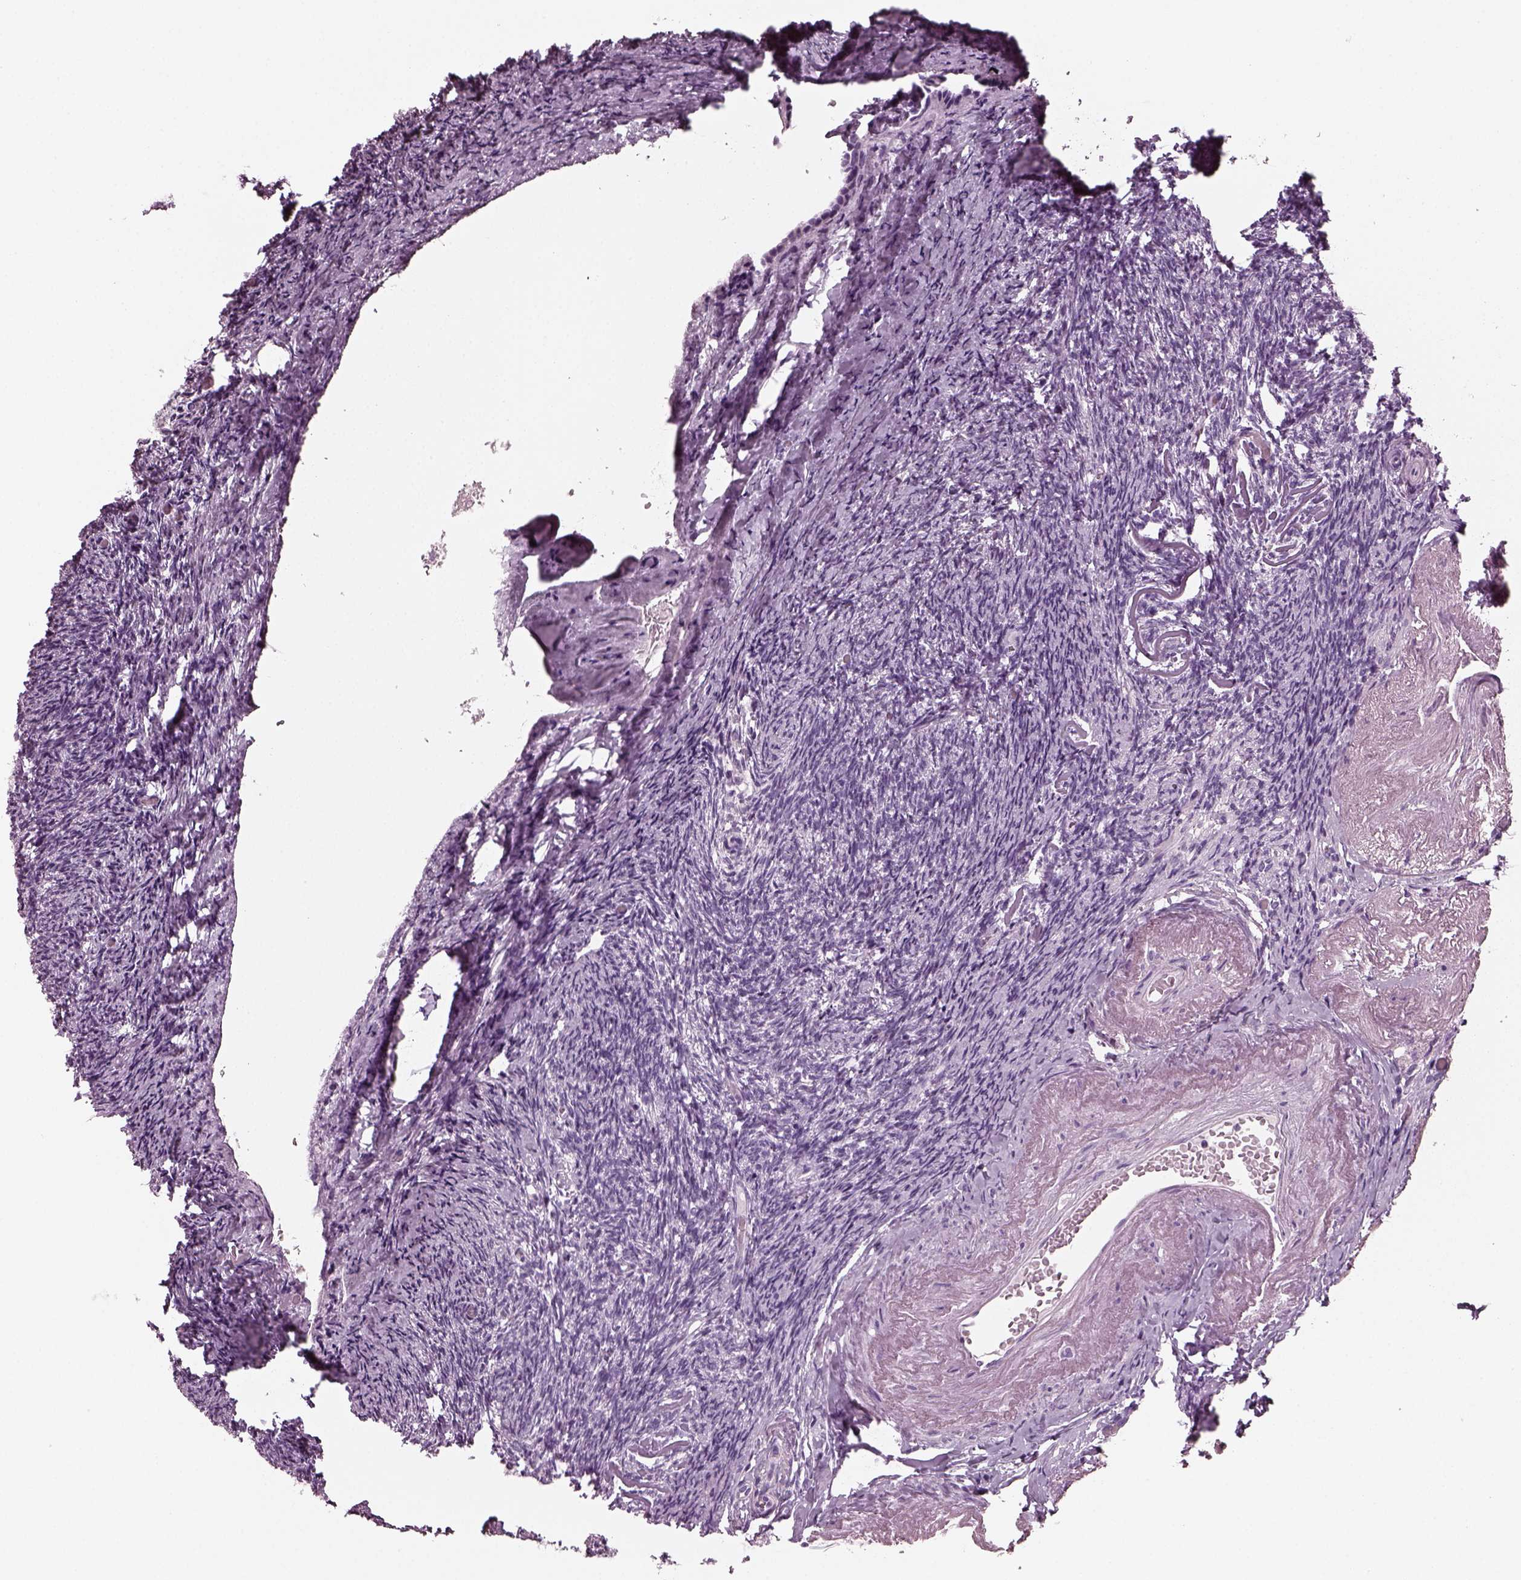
{"staining": {"intensity": "negative", "quantity": "none", "location": "none"}, "tissue": "ovary", "cell_type": "Follicle cells", "image_type": "normal", "snomed": [{"axis": "morphology", "description": "Normal tissue, NOS"}, {"axis": "topography", "description": "Ovary"}], "caption": "High power microscopy image of an immunohistochemistry photomicrograph of normal ovary, revealing no significant staining in follicle cells. Brightfield microscopy of IHC stained with DAB (brown) and hematoxylin (blue), captured at high magnification.", "gene": "RCVRN", "patient": {"sex": "female", "age": 72}}